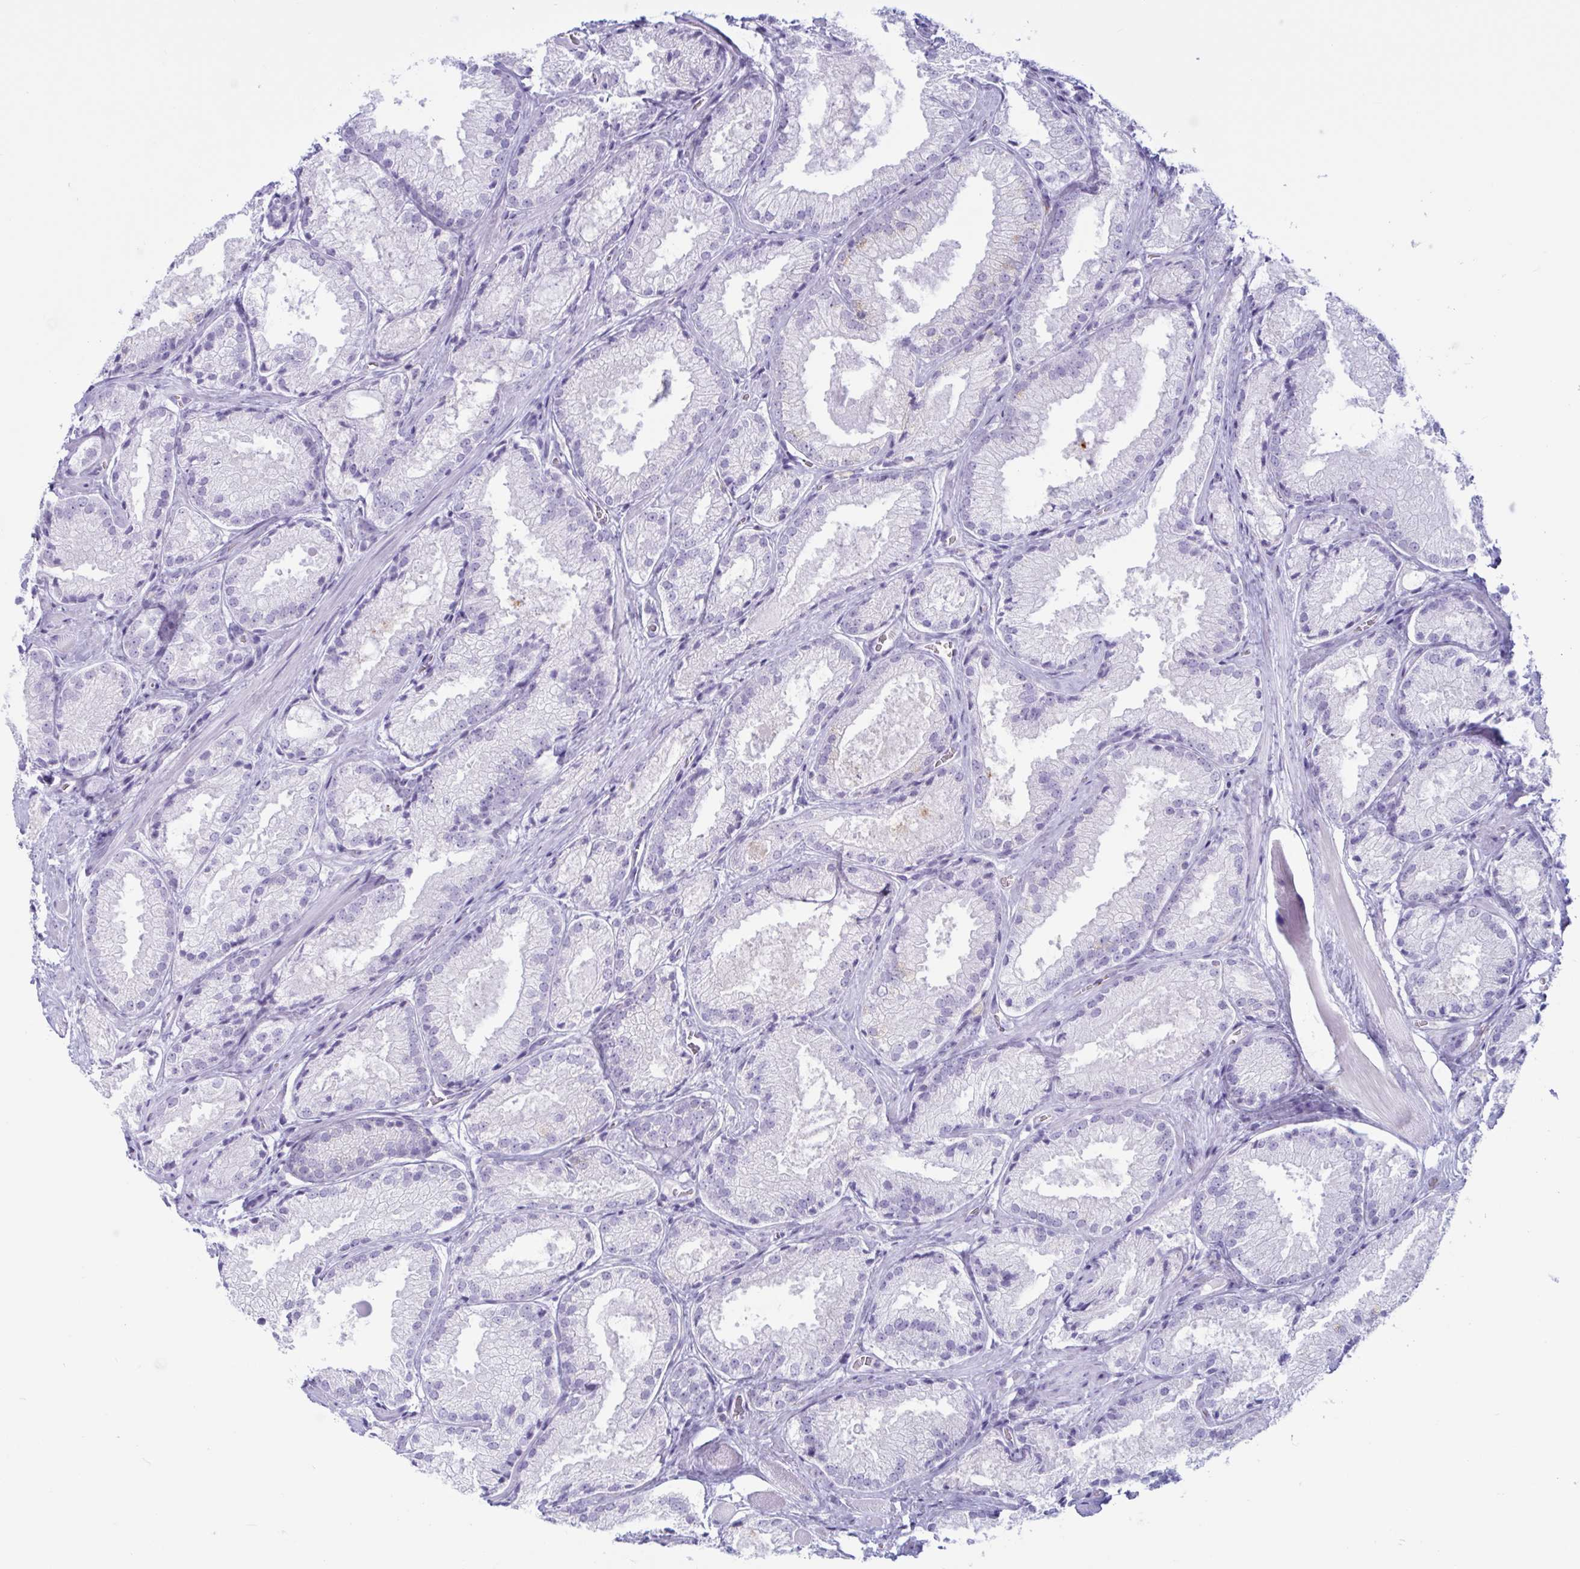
{"staining": {"intensity": "negative", "quantity": "none", "location": "none"}, "tissue": "prostate cancer", "cell_type": "Tumor cells", "image_type": "cancer", "snomed": [{"axis": "morphology", "description": "Adenocarcinoma, High grade"}, {"axis": "topography", "description": "Prostate"}], "caption": "IHC image of human prostate adenocarcinoma (high-grade) stained for a protein (brown), which displays no expression in tumor cells. The staining was performed using DAB to visualize the protein expression in brown, while the nuclei were stained in blue with hematoxylin (Magnification: 20x).", "gene": "XCL1", "patient": {"sex": "male", "age": 68}}